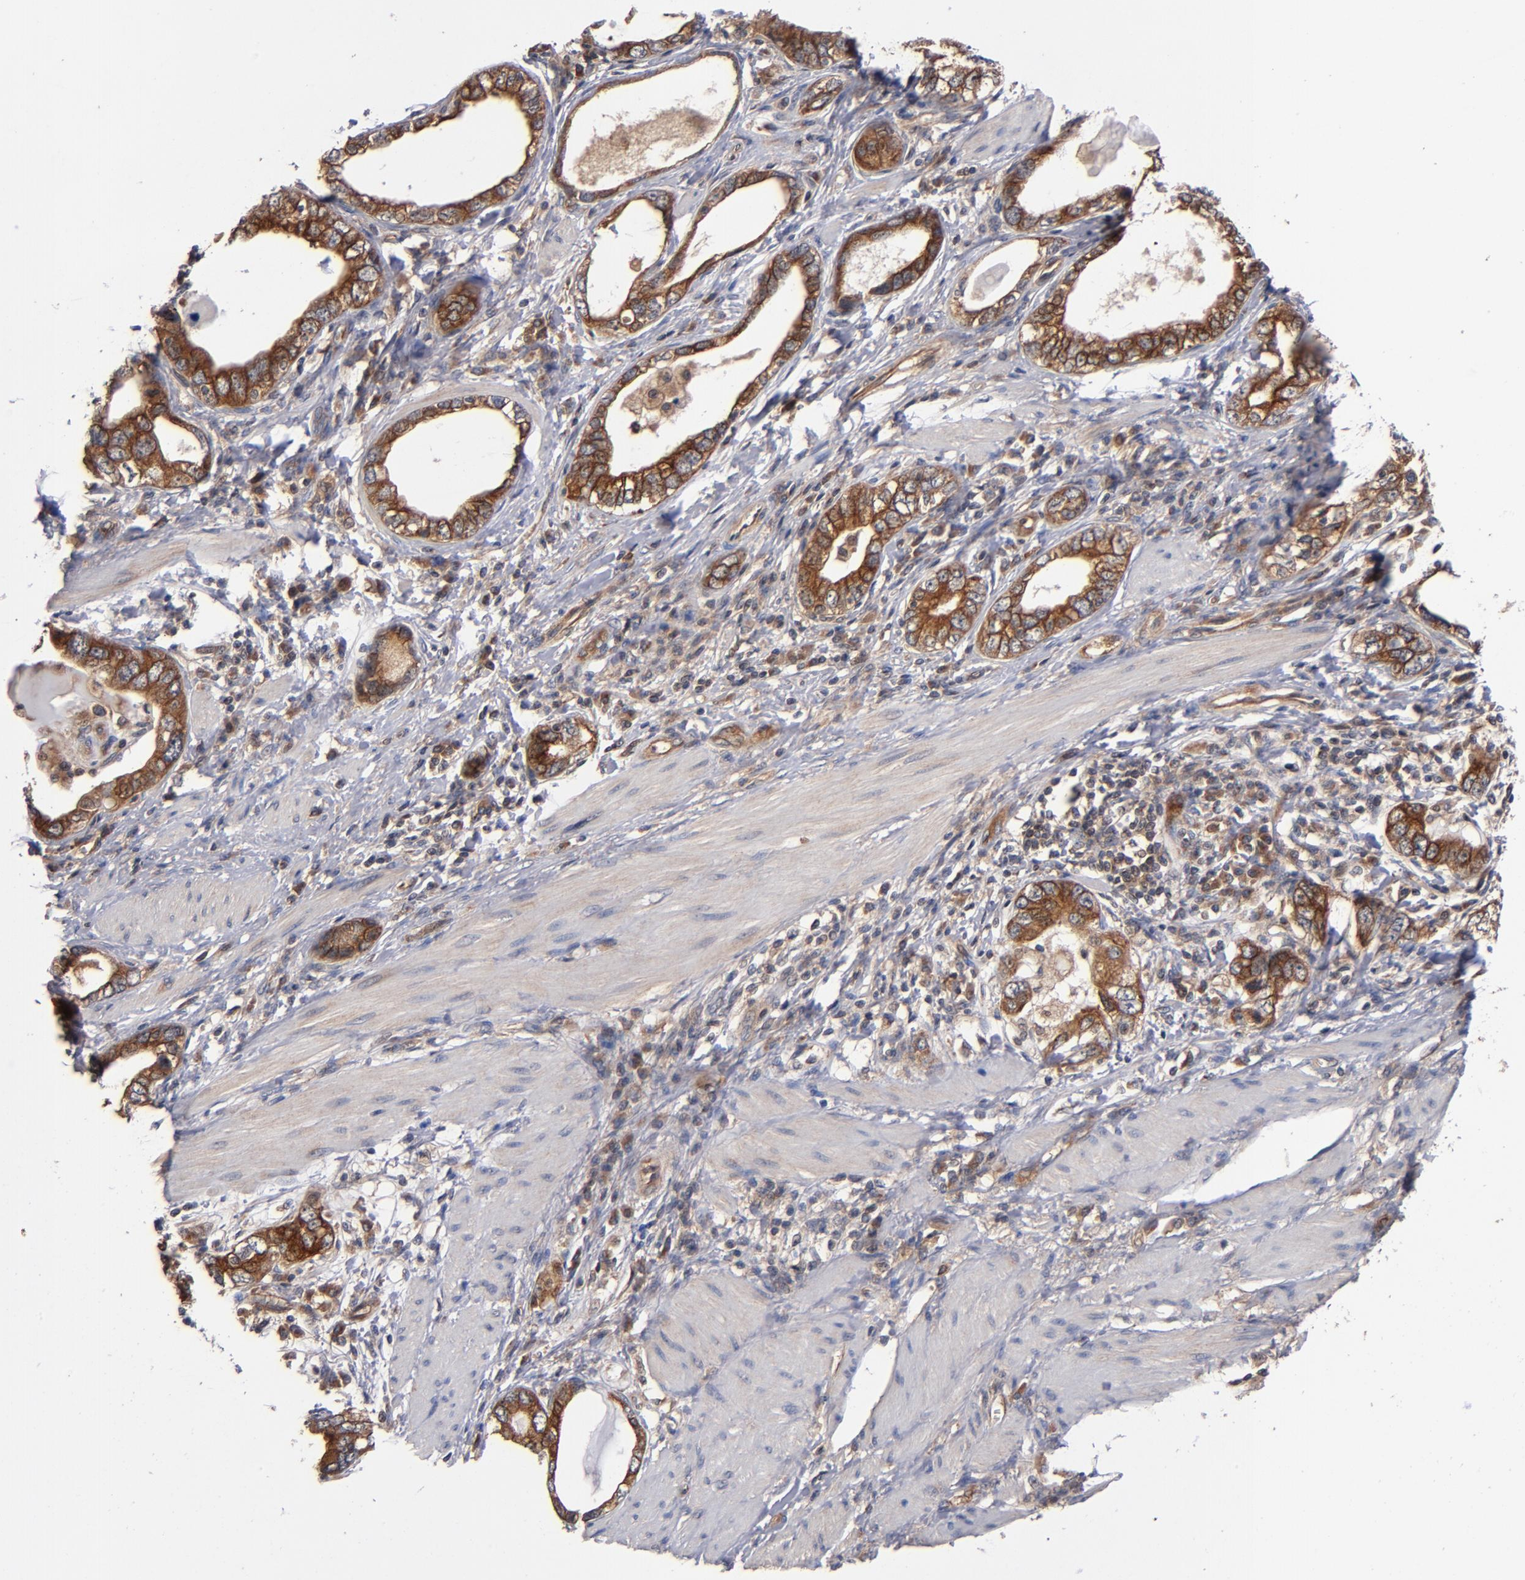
{"staining": {"intensity": "strong", "quantity": ">75%", "location": "cytoplasmic/membranous"}, "tissue": "stomach cancer", "cell_type": "Tumor cells", "image_type": "cancer", "snomed": [{"axis": "morphology", "description": "Adenocarcinoma, NOS"}, {"axis": "topography", "description": "Stomach, lower"}], "caption": "This is an image of immunohistochemistry staining of stomach cancer (adenocarcinoma), which shows strong staining in the cytoplasmic/membranous of tumor cells.", "gene": "BDKRB1", "patient": {"sex": "female", "age": 93}}